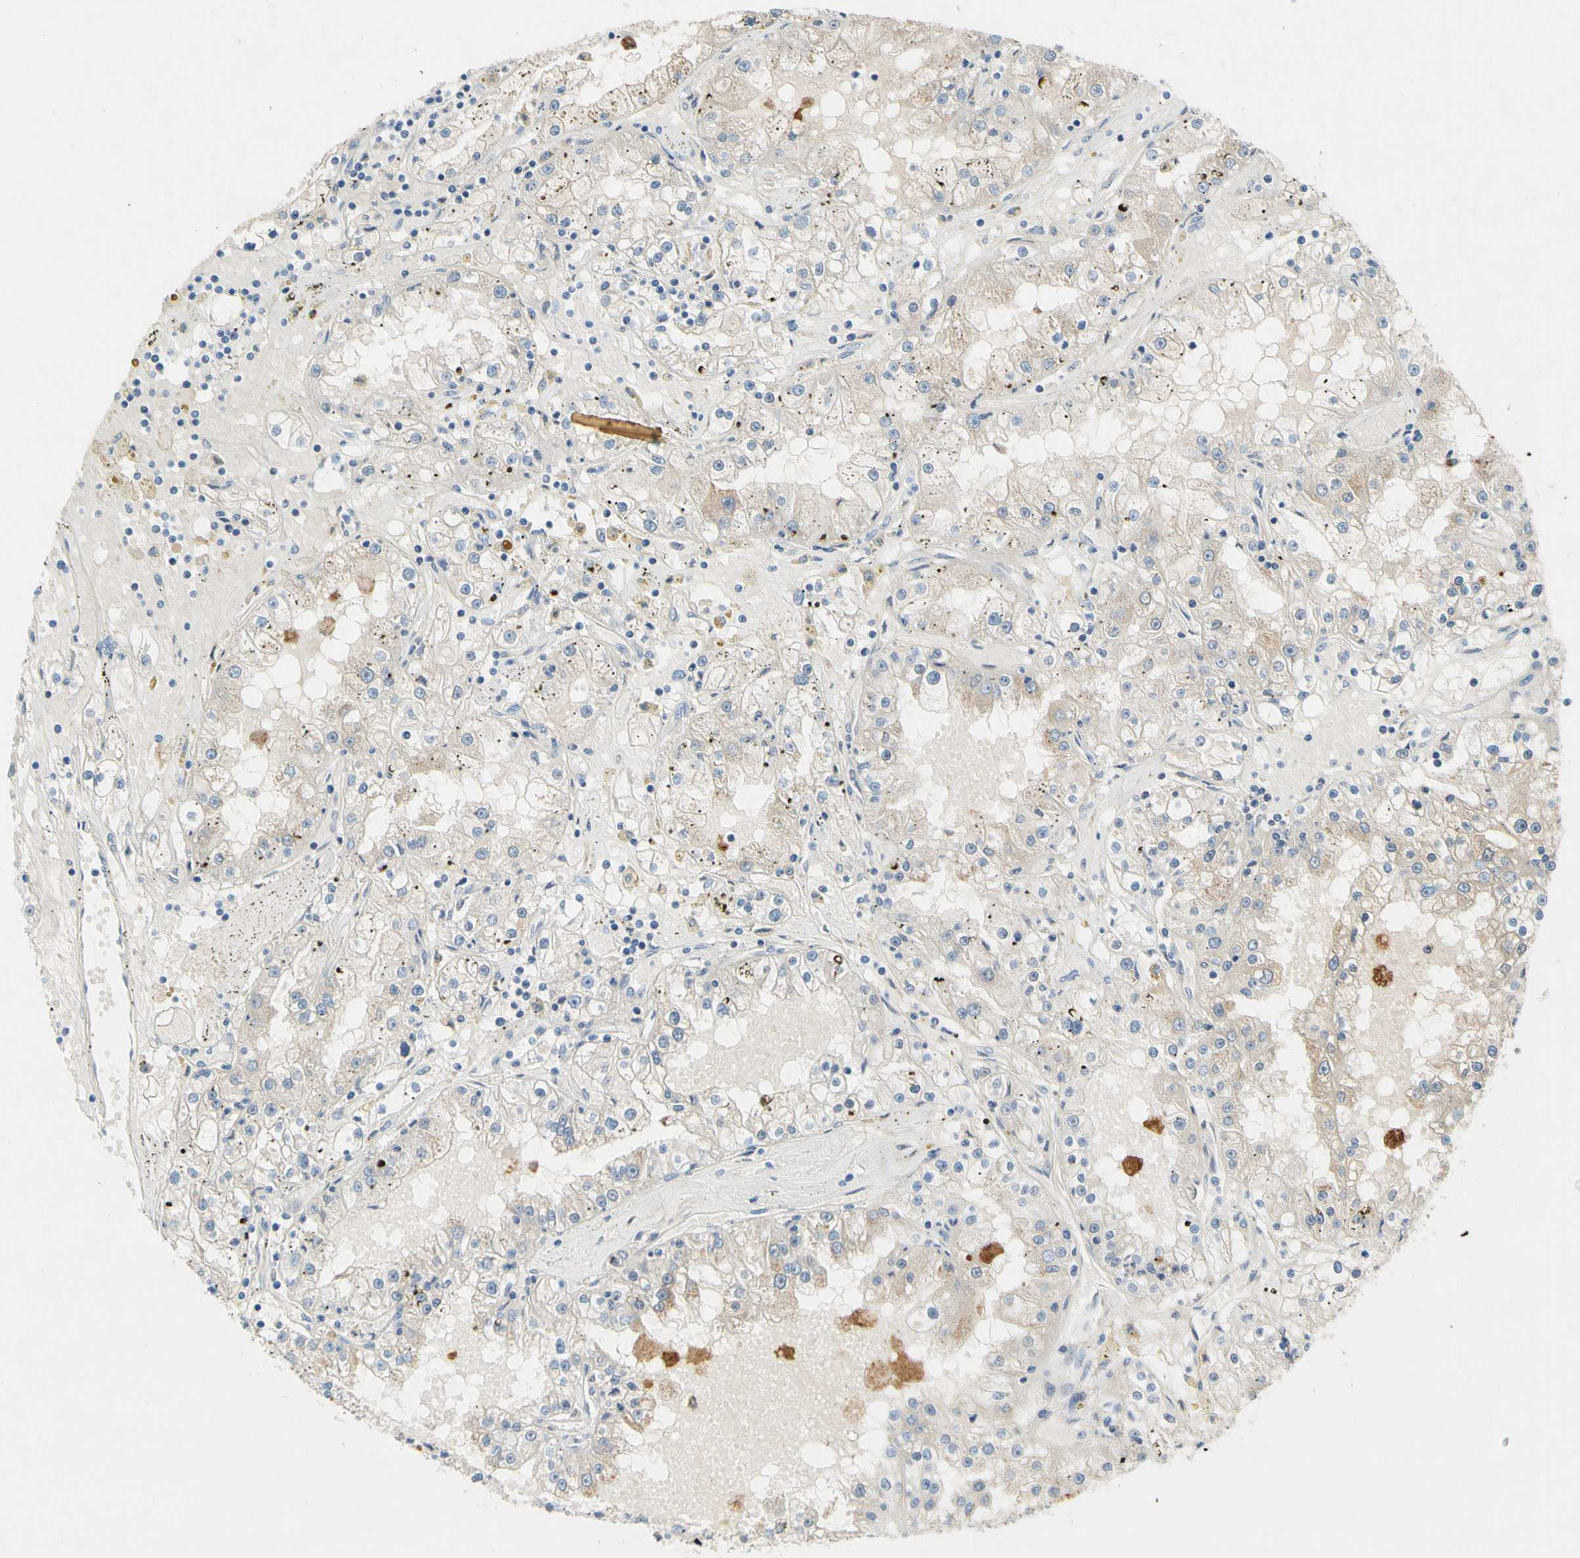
{"staining": {"intensity": "weak", "quantity": "<25%", "location": "cytoplasmic/membranous"}, "tissue": "renal cancer", "cell_type": "Tumor cells", "image_type": "cancer", "snomed": [{"axis": "morphology", "description": "Adenocarcinoma, NOS"}, {"axis": "topography", "description": "Kidney"}], "caption": "Tumor cells are negative for protein expression in human renal adenocarcinoma.", "gene": "CNDP1", "patient": {"sex": "male", "age": 56}}